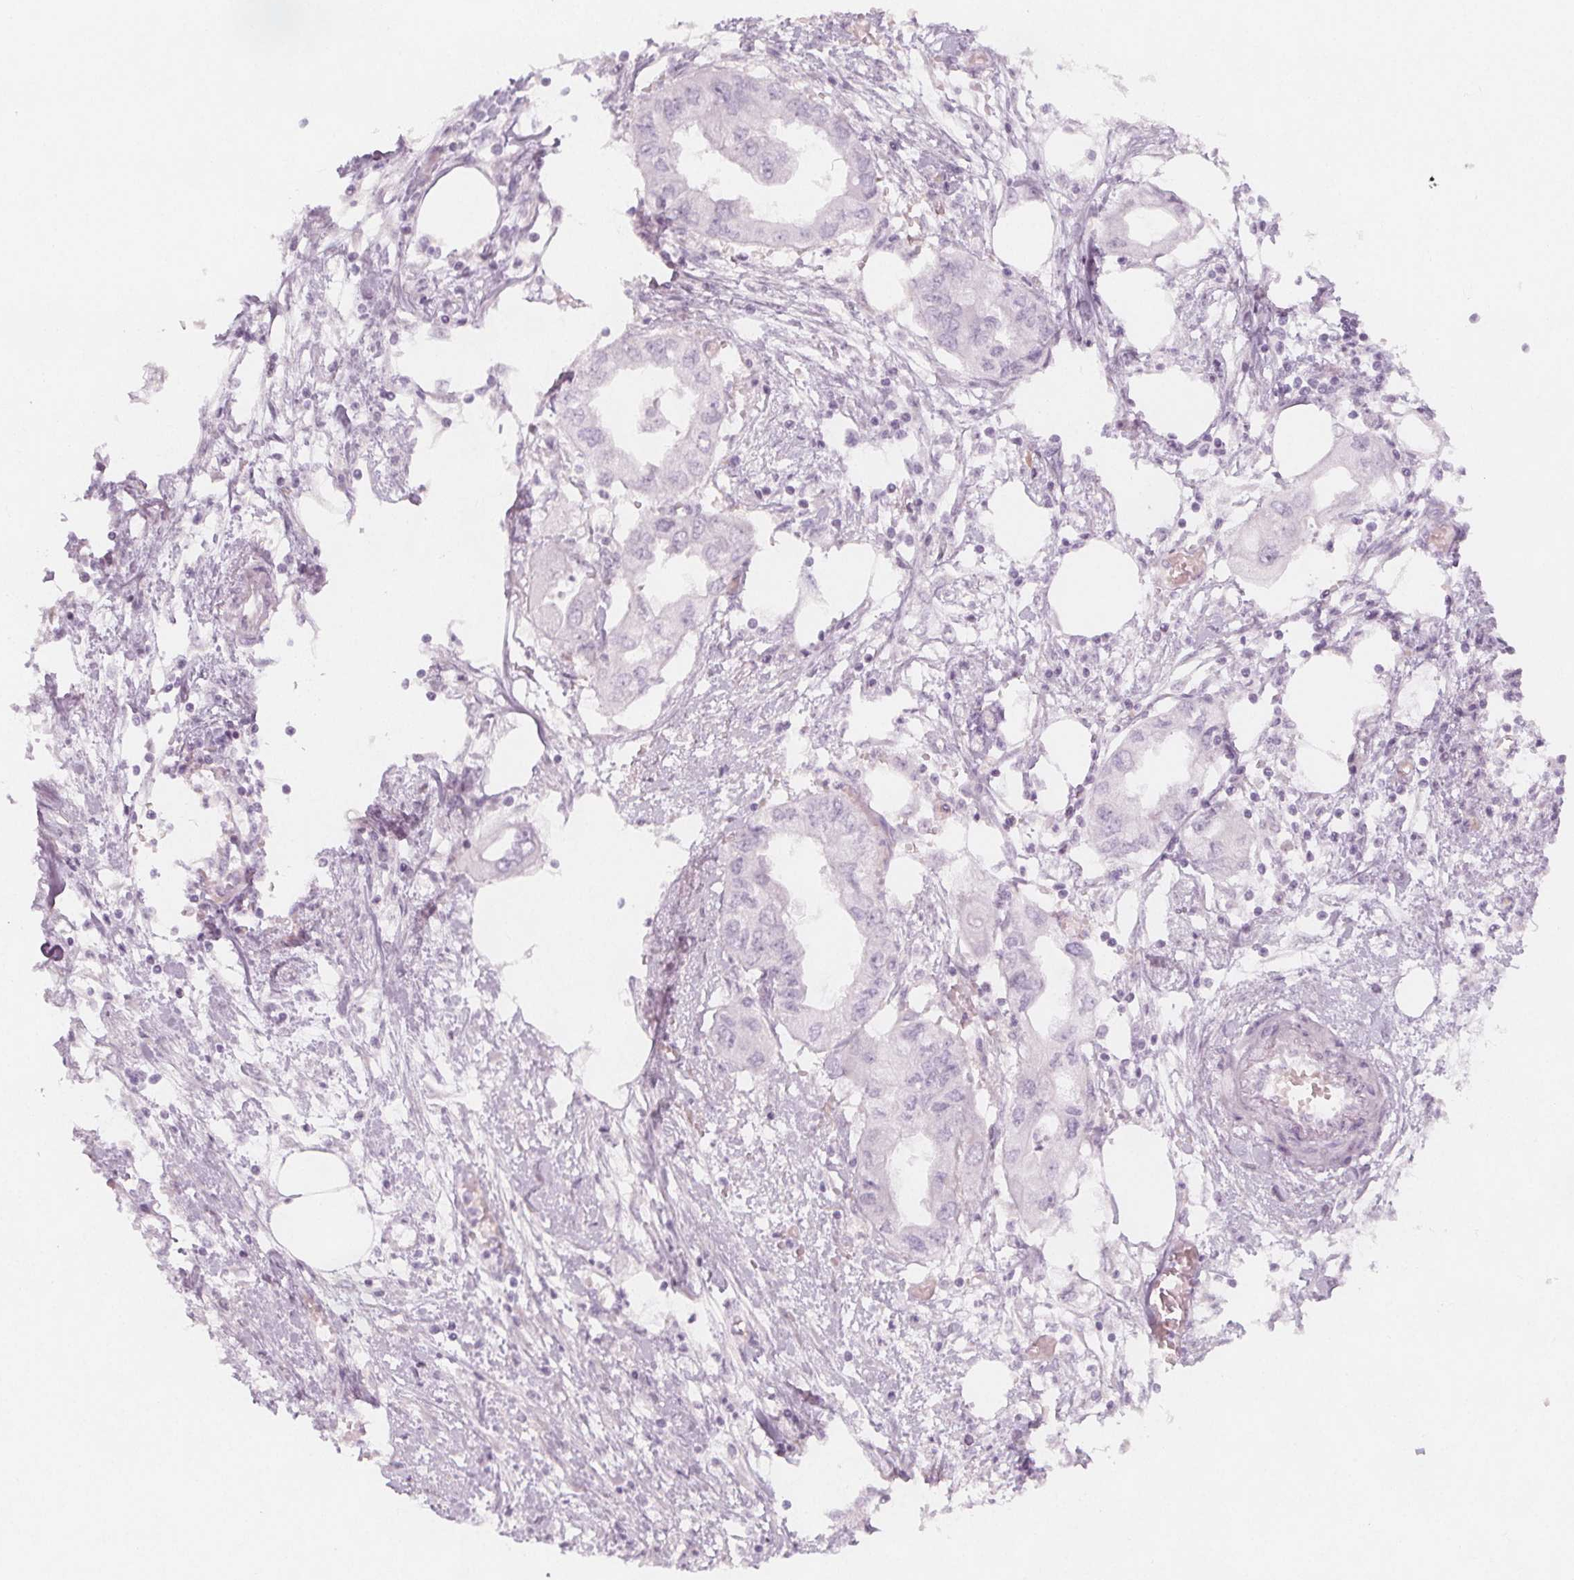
{"staining": {"intensity": "negative", "quantity": "none", "location": "none"}, "tissue": "endometrial cancer", "cell_type": "Tumor cells", "image_type": "cancer", "snomed": [{"axis": "morphology", "description": "Adenocarcinoma, NOS"}, {"axis": "morphology", "description": "Adenocarcinoma, metastatic, NOS"}, {"axis": "topography", "description": "Adipose tissue"}, {"axis": "topography", "description": "Endometrium"}], "caption": "Photomicrograph shows no protein expression in tumor cells of endometrial cancer tissue.", "gene": "MAP1A", "patient": {"sex": "female", "age": 67}}